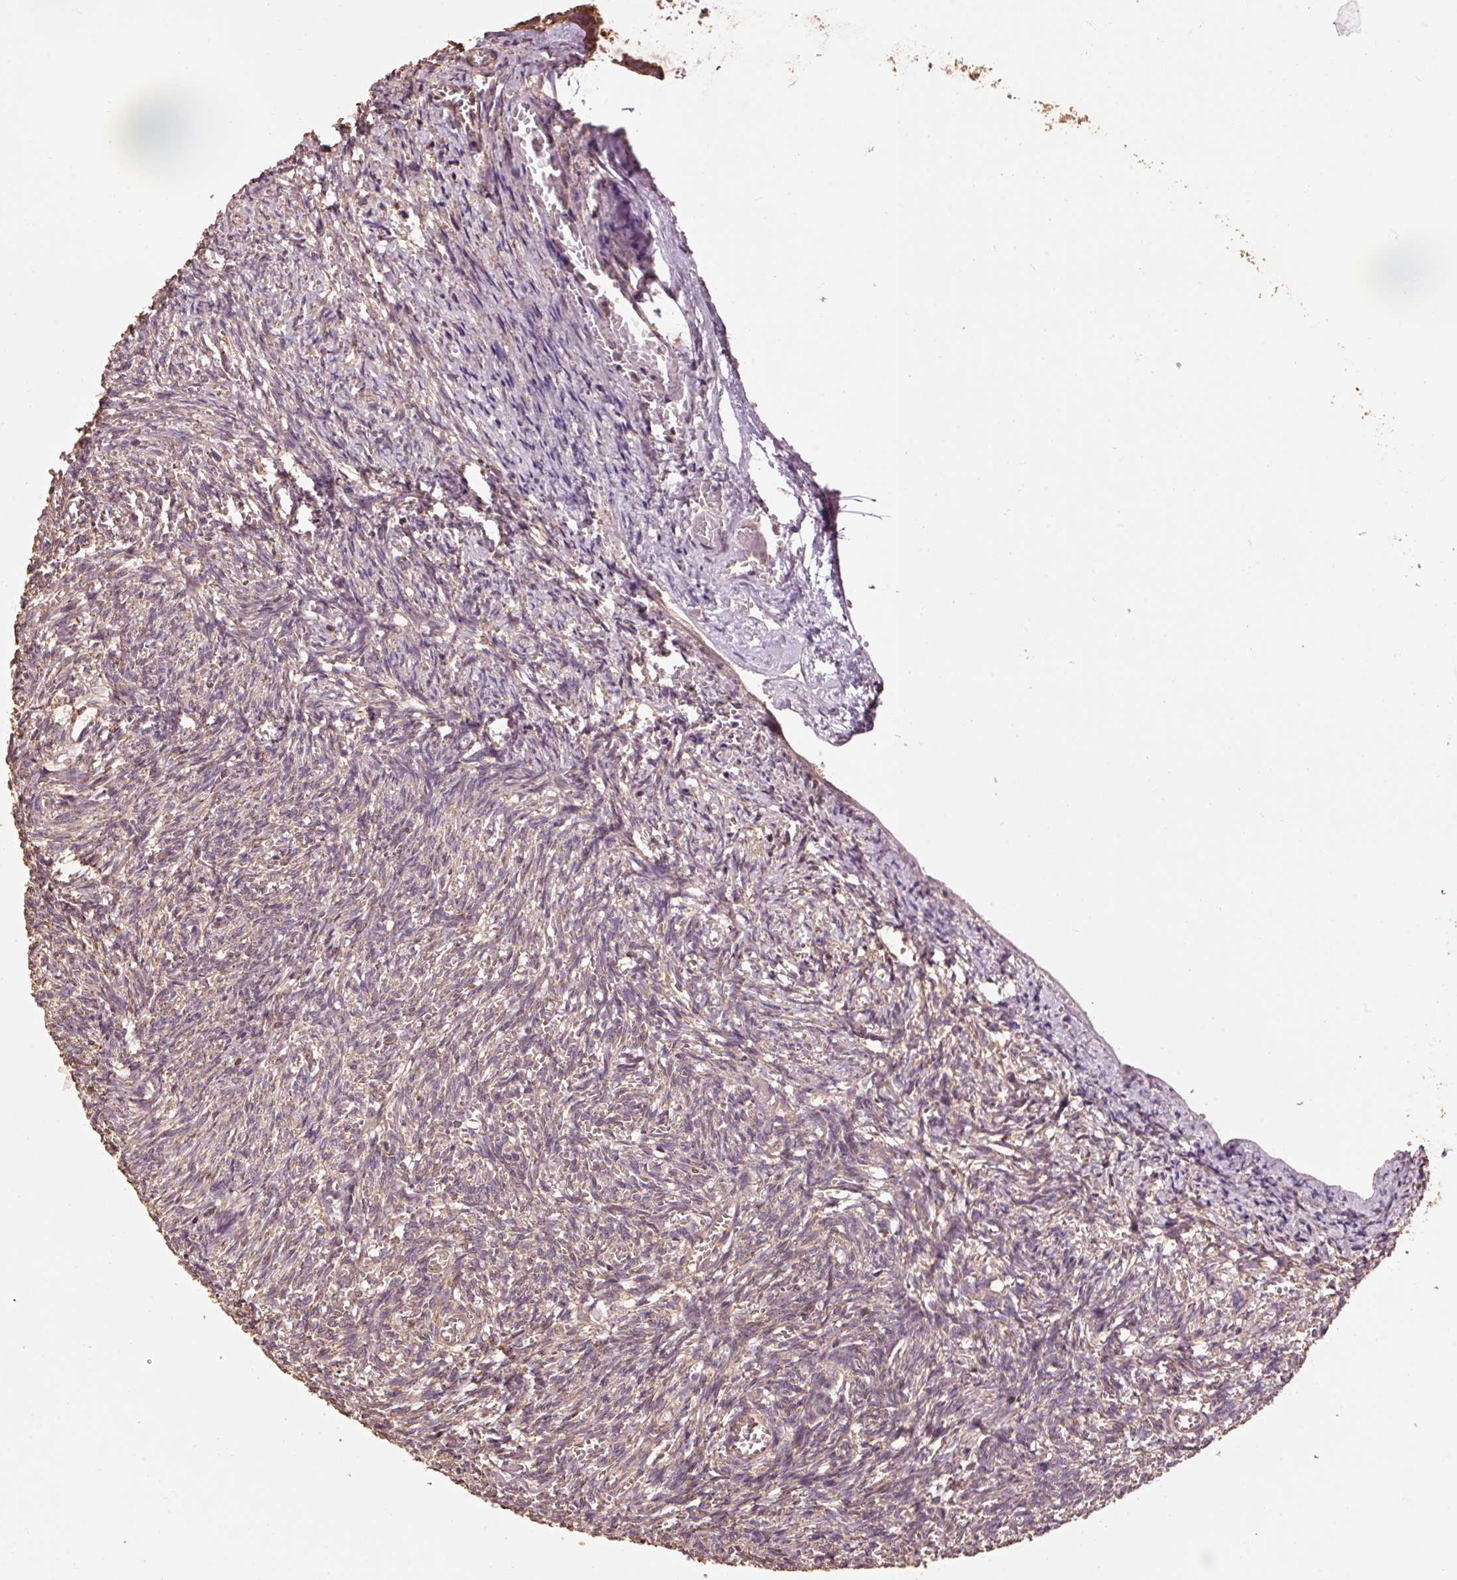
{"staining": {"intensity": "moderate", "quantity": ">75%", "location": "cytoplasmic/membranous"}, "tissue": "ovary", "cell_type": "Follicle cells", "image_type": "normal", "snomed": [{"axis": "morphology", "description": "Normal tissue, NOS"}, {"axis": "topography", "description": "Ovary"}], "caption": "Approximately >75% of follicle cells in benign human ovary display moderate cytoplasmic/membranous protein positivity as visualized by brown immunohistochemical staining.", "gene": "EFHC1", "patient": {"sex": "female", "age": 67}}